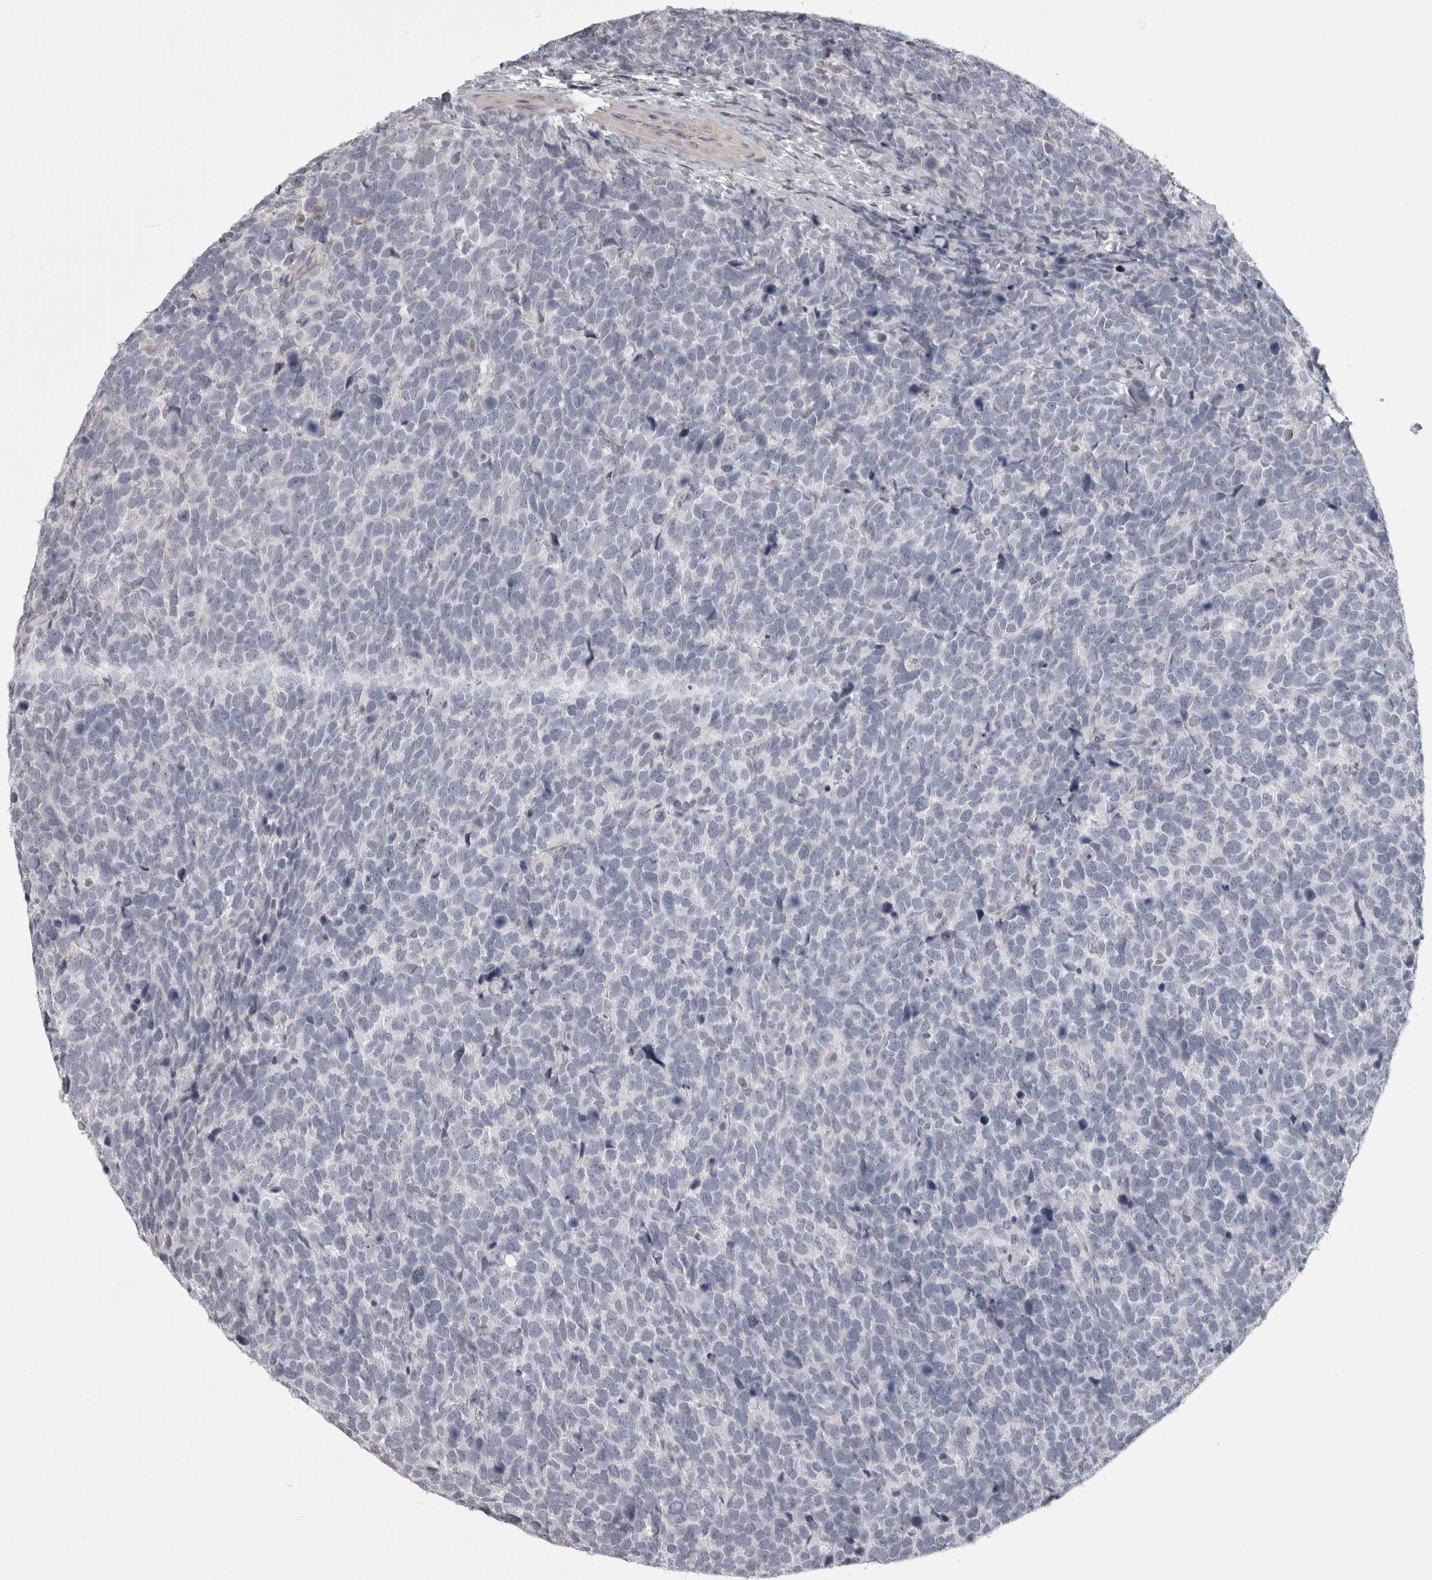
{"staining": {"intensity": "negative", "quantity": "none", "location": "none"}, "tissue": "urothelial cancer", "cell_type": "Tumor cells", "image_type": "cancer", "snomed": [{"axis": "morphology", "description": "Urothelial carcinoma, High grade"}, {"axis": "topography", "description": "Urinary bladder"}], "caption": "Tumor cells are negative for brown protein staining in urothelial cancer.", "gene": "NCEH1", "patient": {"sex": "female", "age": 82}}